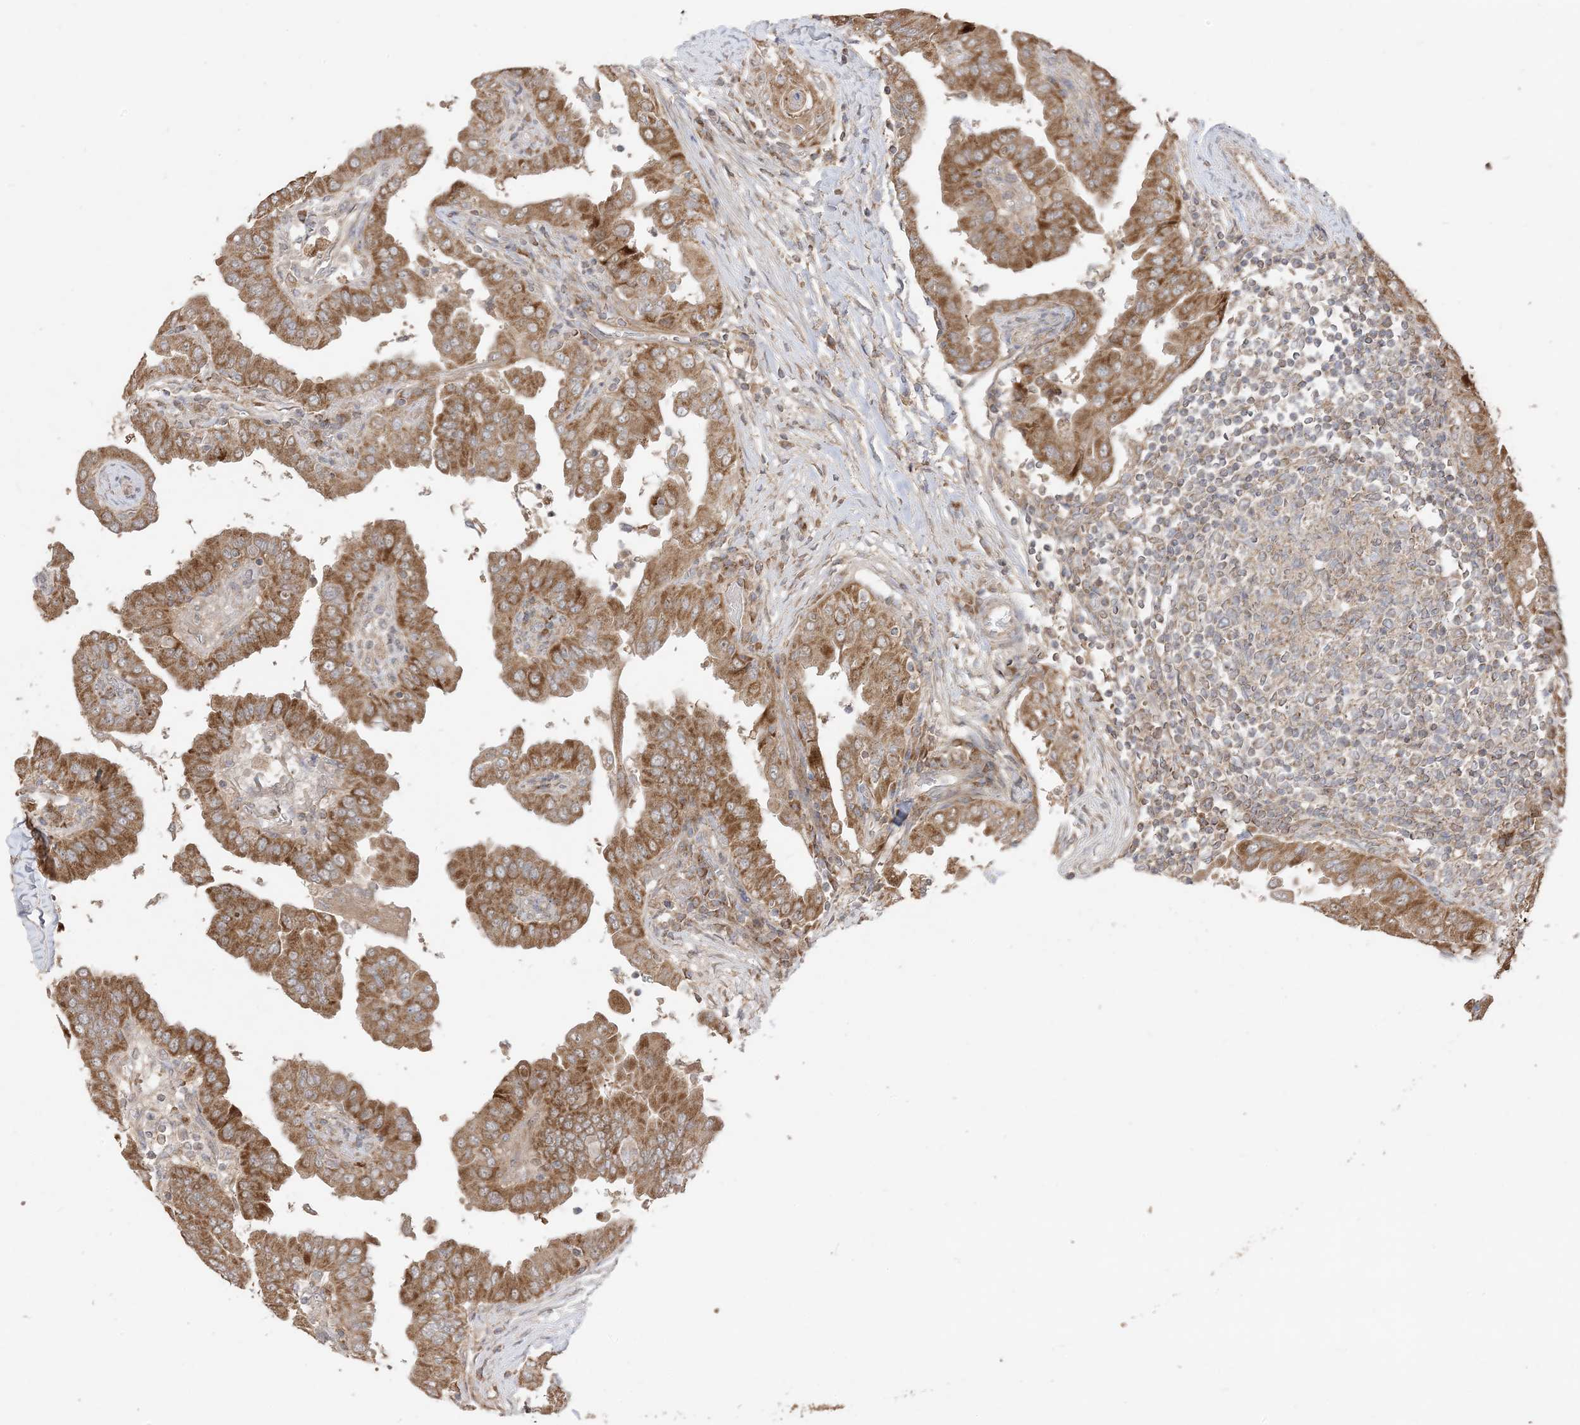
{"staining": {"intensity": "strong", "quantity": ">75%", "location": "cytoplasmic/membranous"}, "tissue": "thyroid cancer", "cell_type": "Tumor cells", "image_type": "cancer", "snomed": [{"axis": "morphology", "description": "Papillary adenocarcinoma, NOS"}, {"axis": "topography", "description": "Thyroid gland"}], "caption": "Thyroid cancer was stained to show a protein in brown. There is high levels of strong cytoplasmic/membranous positivity in about >75% of tumor cells. (DAB (3,3'-diaminobenzidine) IHC with brightfield microscopy, high magnification).", "gene": "SIRT3", "patient": {"sex": "male", "age": 33}}